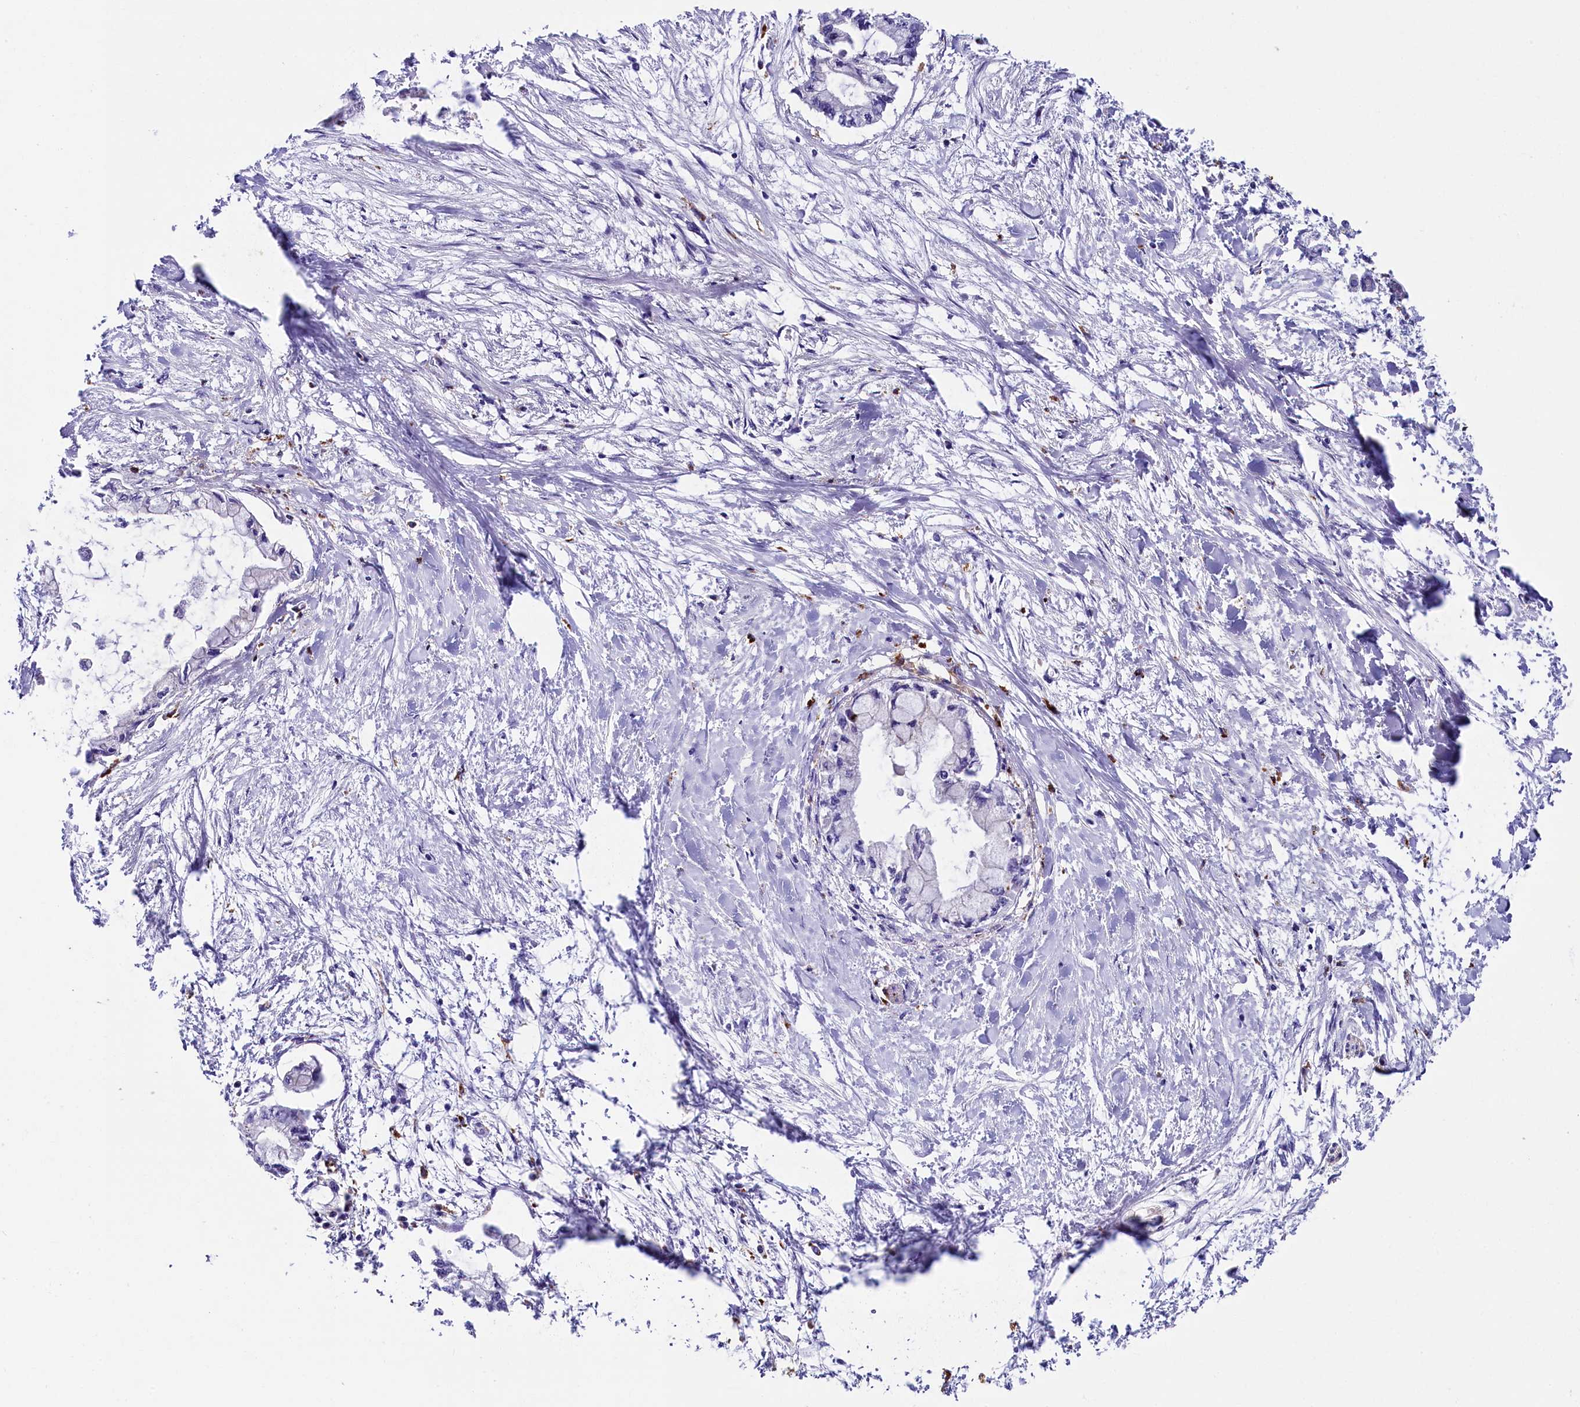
{"staining": {"intensity": "negative", "quantity": "none", "location": "none"}, "tissue": "pancreatic cancer", "cell_type": "Tumor cells", "image_type": "cancer", "snomed": [{"axis": "morphology", "description": "Adenocarcinoma, NOS"}, {"axis": "topography", "description": "Pancreas"}], "caption": "Tumor cells are negative for brown protein staining in pancreatic cancer (adenocarcinoma). The staining was performed using DAB (3,3'-diaminobenzidine) to visualize the protein expression in brown, while the nuclei were stained in blue with hematoxylin (Magnification: 20x).", "gene": "IL20RA", "patient": {"sex": "male", "age": 48}}